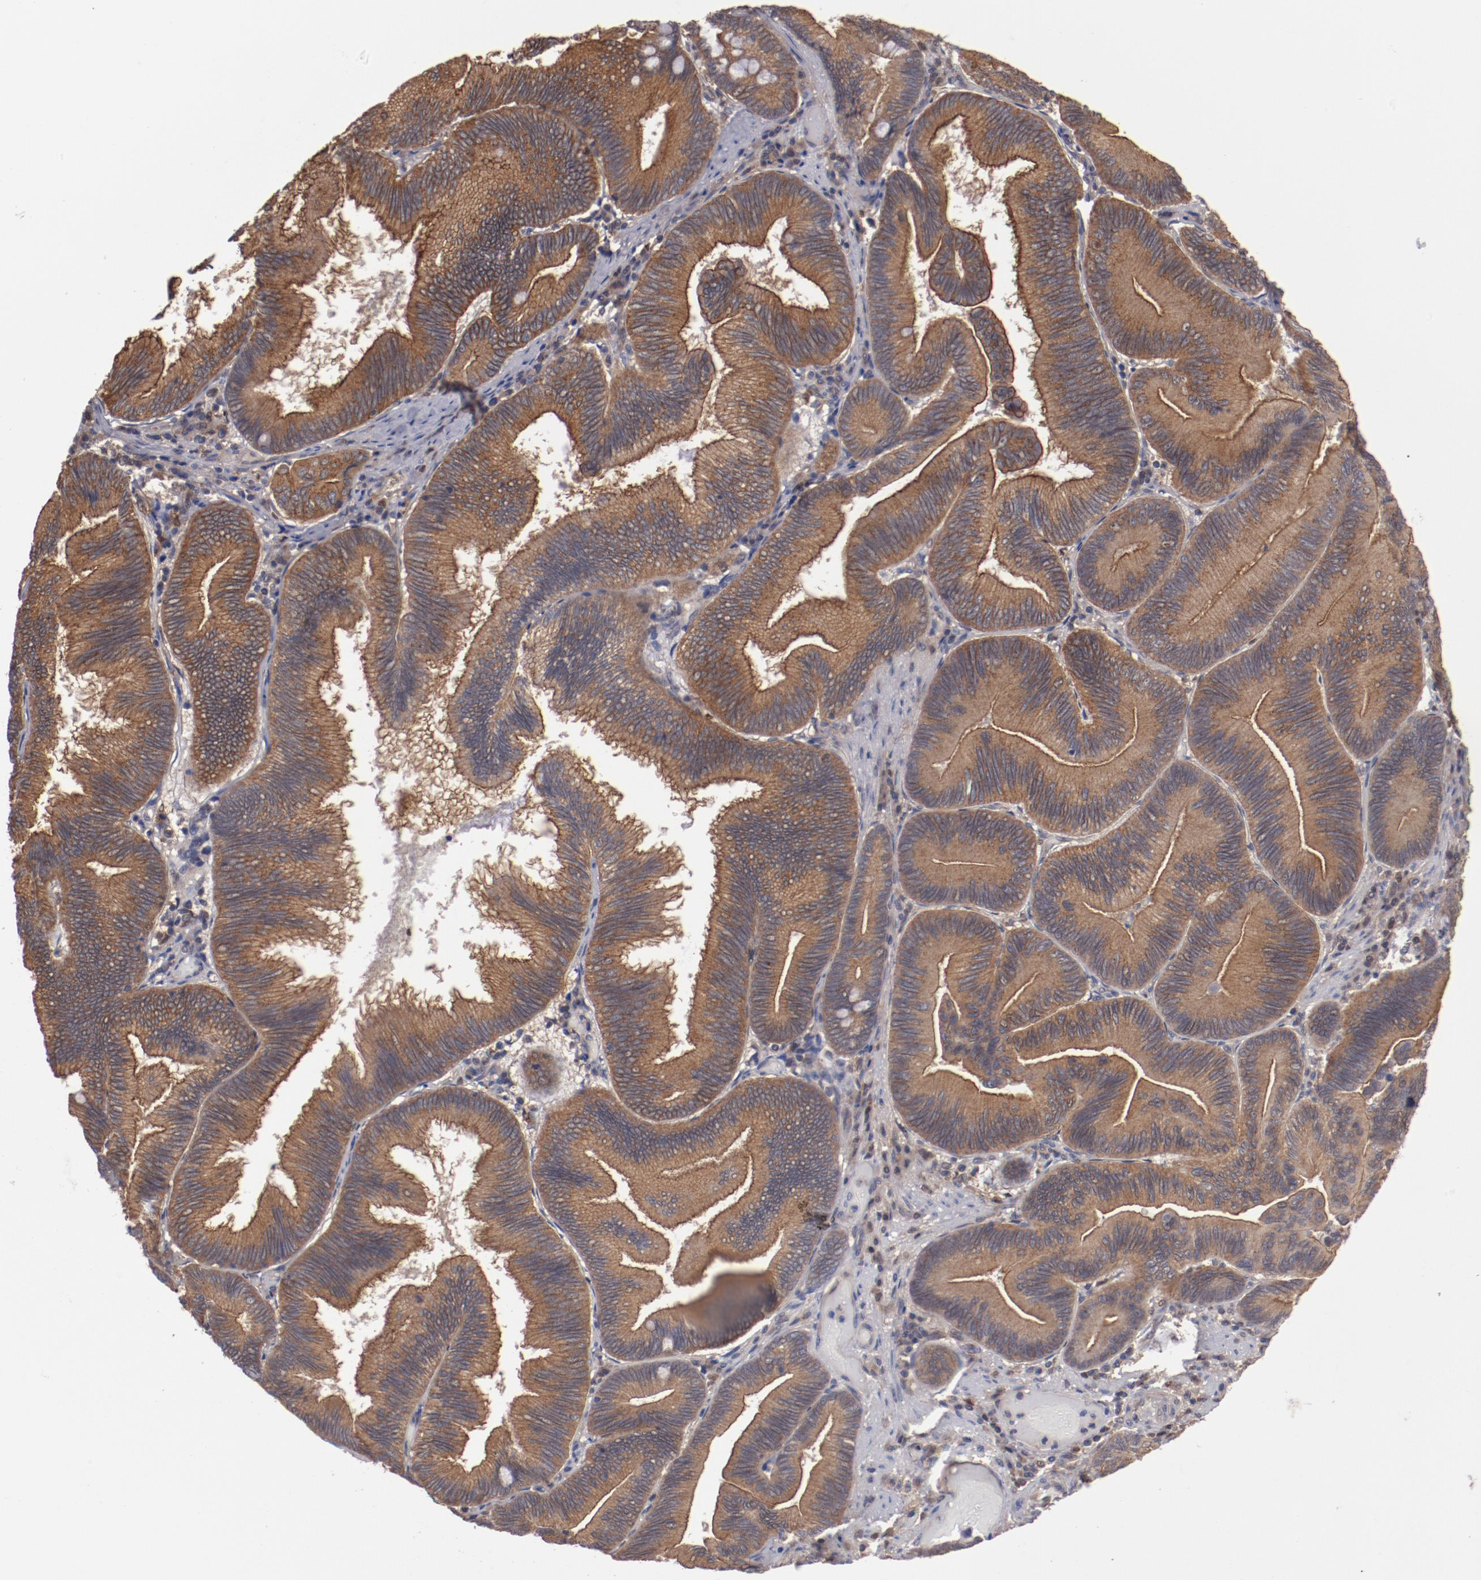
{"staining": {"intensity": "moderate", "quantity": ">75%", "location": "cytoplasmic/membranous"}, "tissue": "pancreatic cancer", "cell_type": "Tumor cells", "image_type": "cancer", "snomed": [{"axis": "morphology", "description": "Adenocarcinoma, NOS"}, {"axis": "topography", "description": "Pancreas"}], "caption": "Pancreatic cancer tissue exhibits moderate cytoplasmic/membranous staining in about >75% of tumor cells, visualized by immunohistochemistry.", "gene": "DNAAF2", "patient": {"sex": "male", "age": 82}}